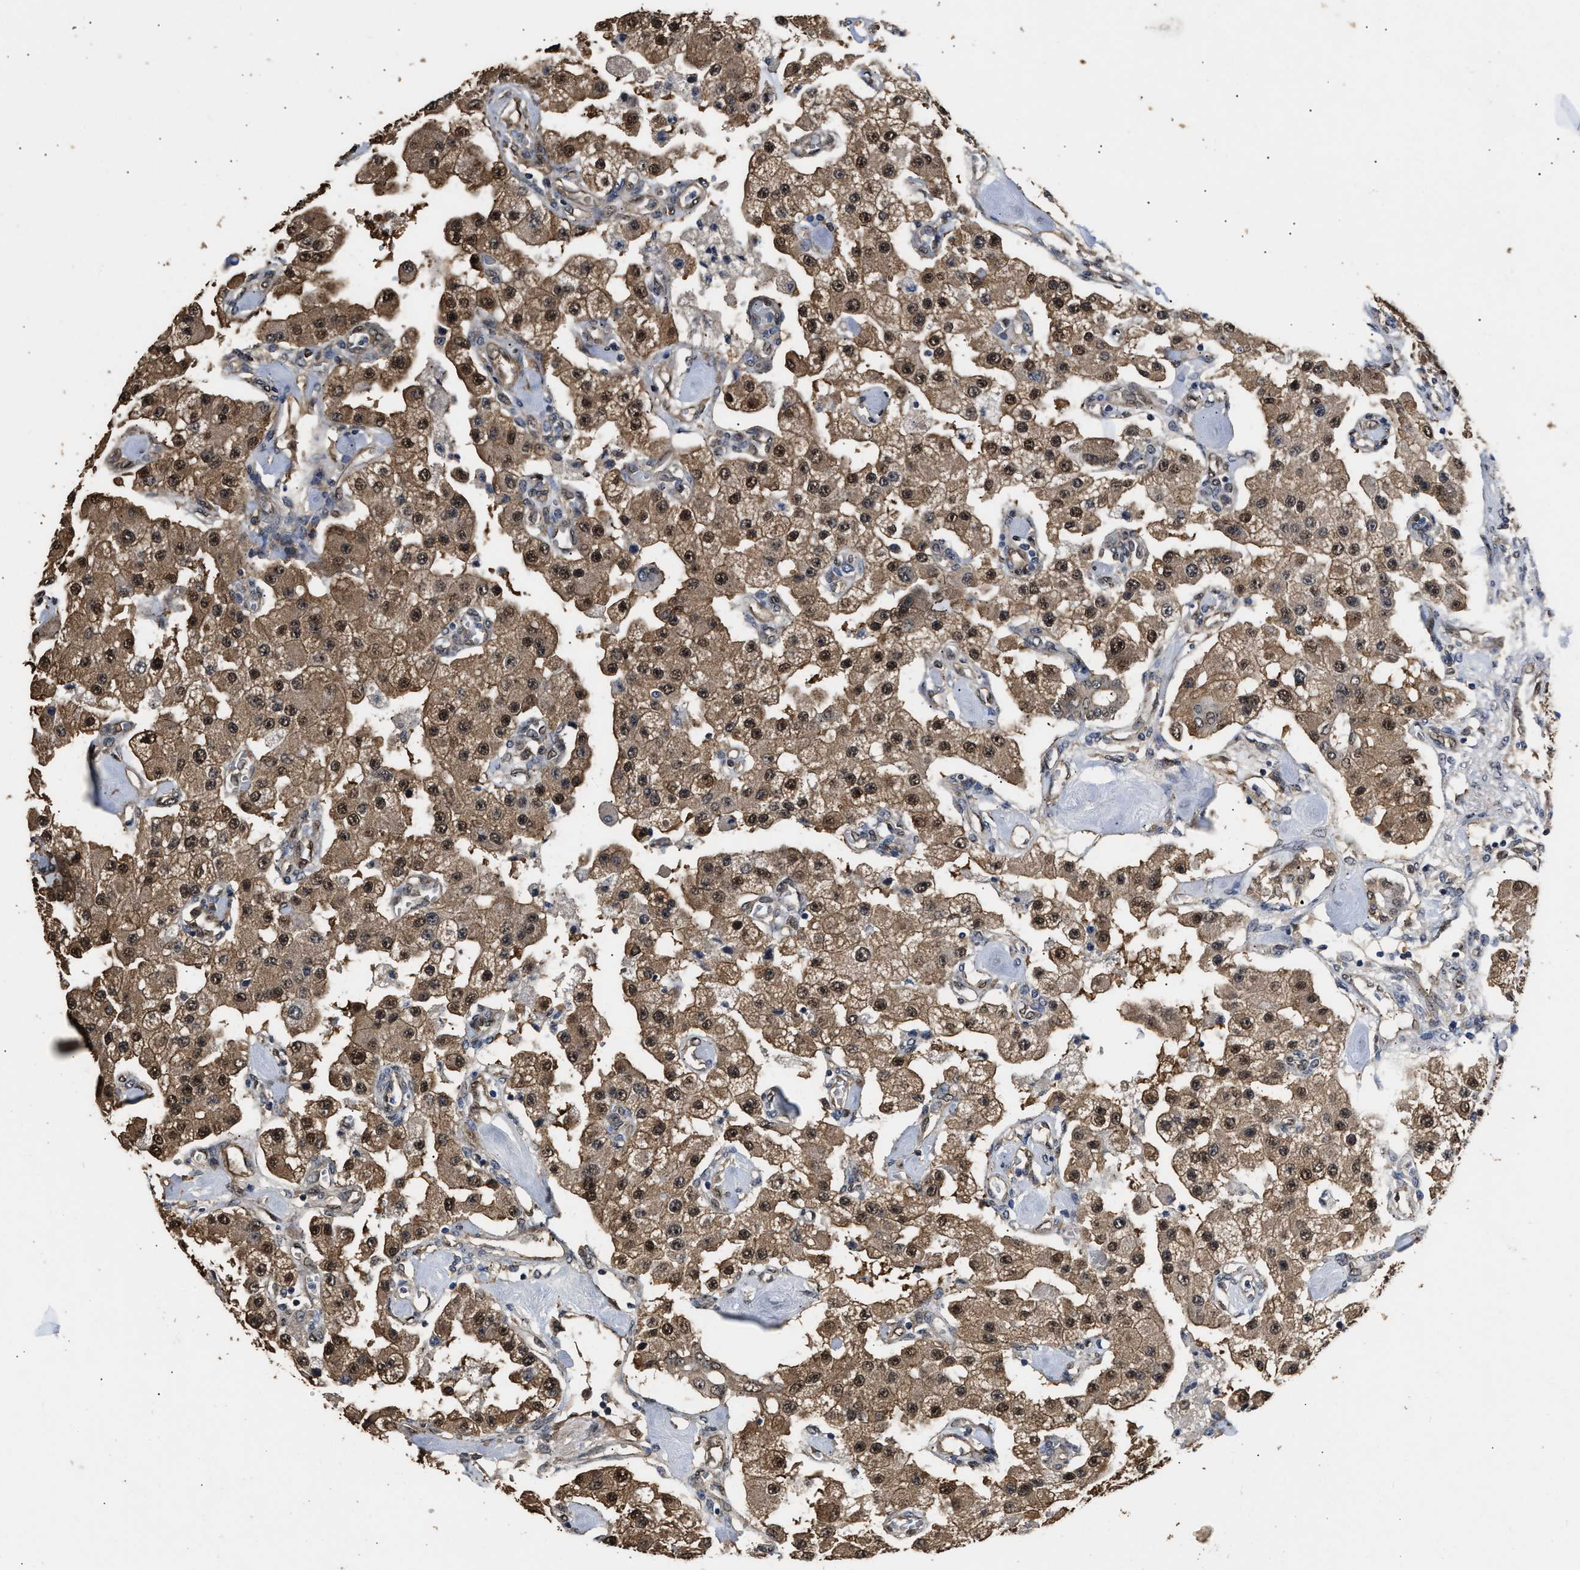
{"staining": {"intensity": "moderate", "quantity": ">75%", "location": "cytoplasmic/membranous,nuclear"}, "tissue": "carcinoid", "cell_type": "Tumor cells", "image_type": "cancer", "snomed": [{"axis": "morphology", "description": "Carcinoid, malignant, NOS"}, {"axis": "topography", "description": "Pancreas"}], "caption": "Brown immunohistochemical staining in human carcinoid (malignant) exhibits moderate cytoplasmic/membranous and nuclear staining in about >75% of tumor cells.", "gene": "YWHAE", "patient": {"sex": "male", "age": 41}}